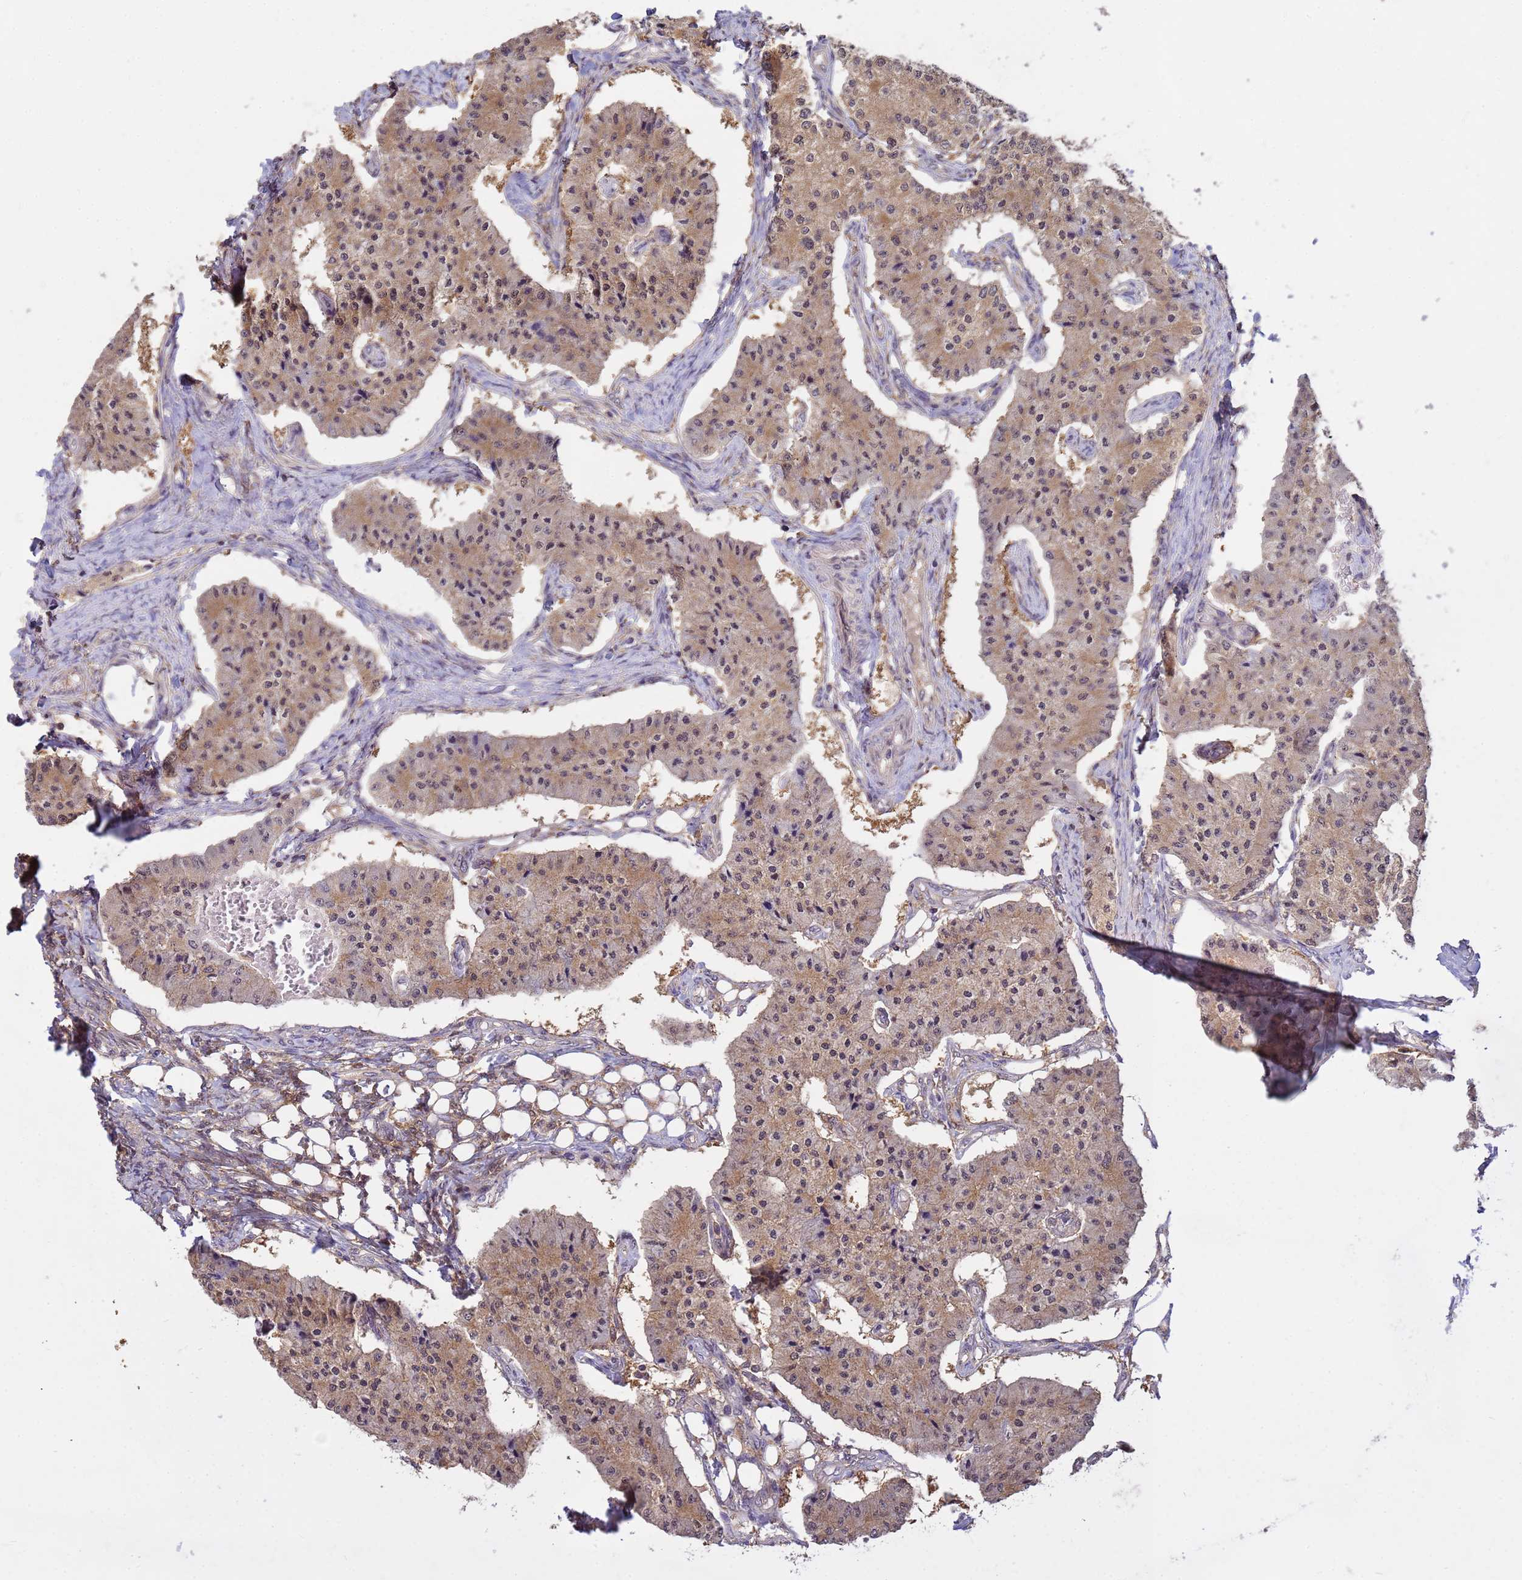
{"staining": {"intensity": "weak", "quantity": ">75%", "location": "cytoplasmic/membranous,nuclear"}, "tissue": "carcinoid", "cell_type": "Tumor cells", "image_type": "cancer", "snomed": [{"axis": "morphology", "description": "Carcinoid, malignant, NOS"}, {"axis": "topography", "description": "Colon"}], "caption": "Human carcinoid (malignant) stained for a protein (brown) shows weak cytoplasmic/membranous and nuclear positive positivity in about >75% of tumor cells.", "gene": "NPEPPS", "patient": {"sex": "female", "age": 52}}